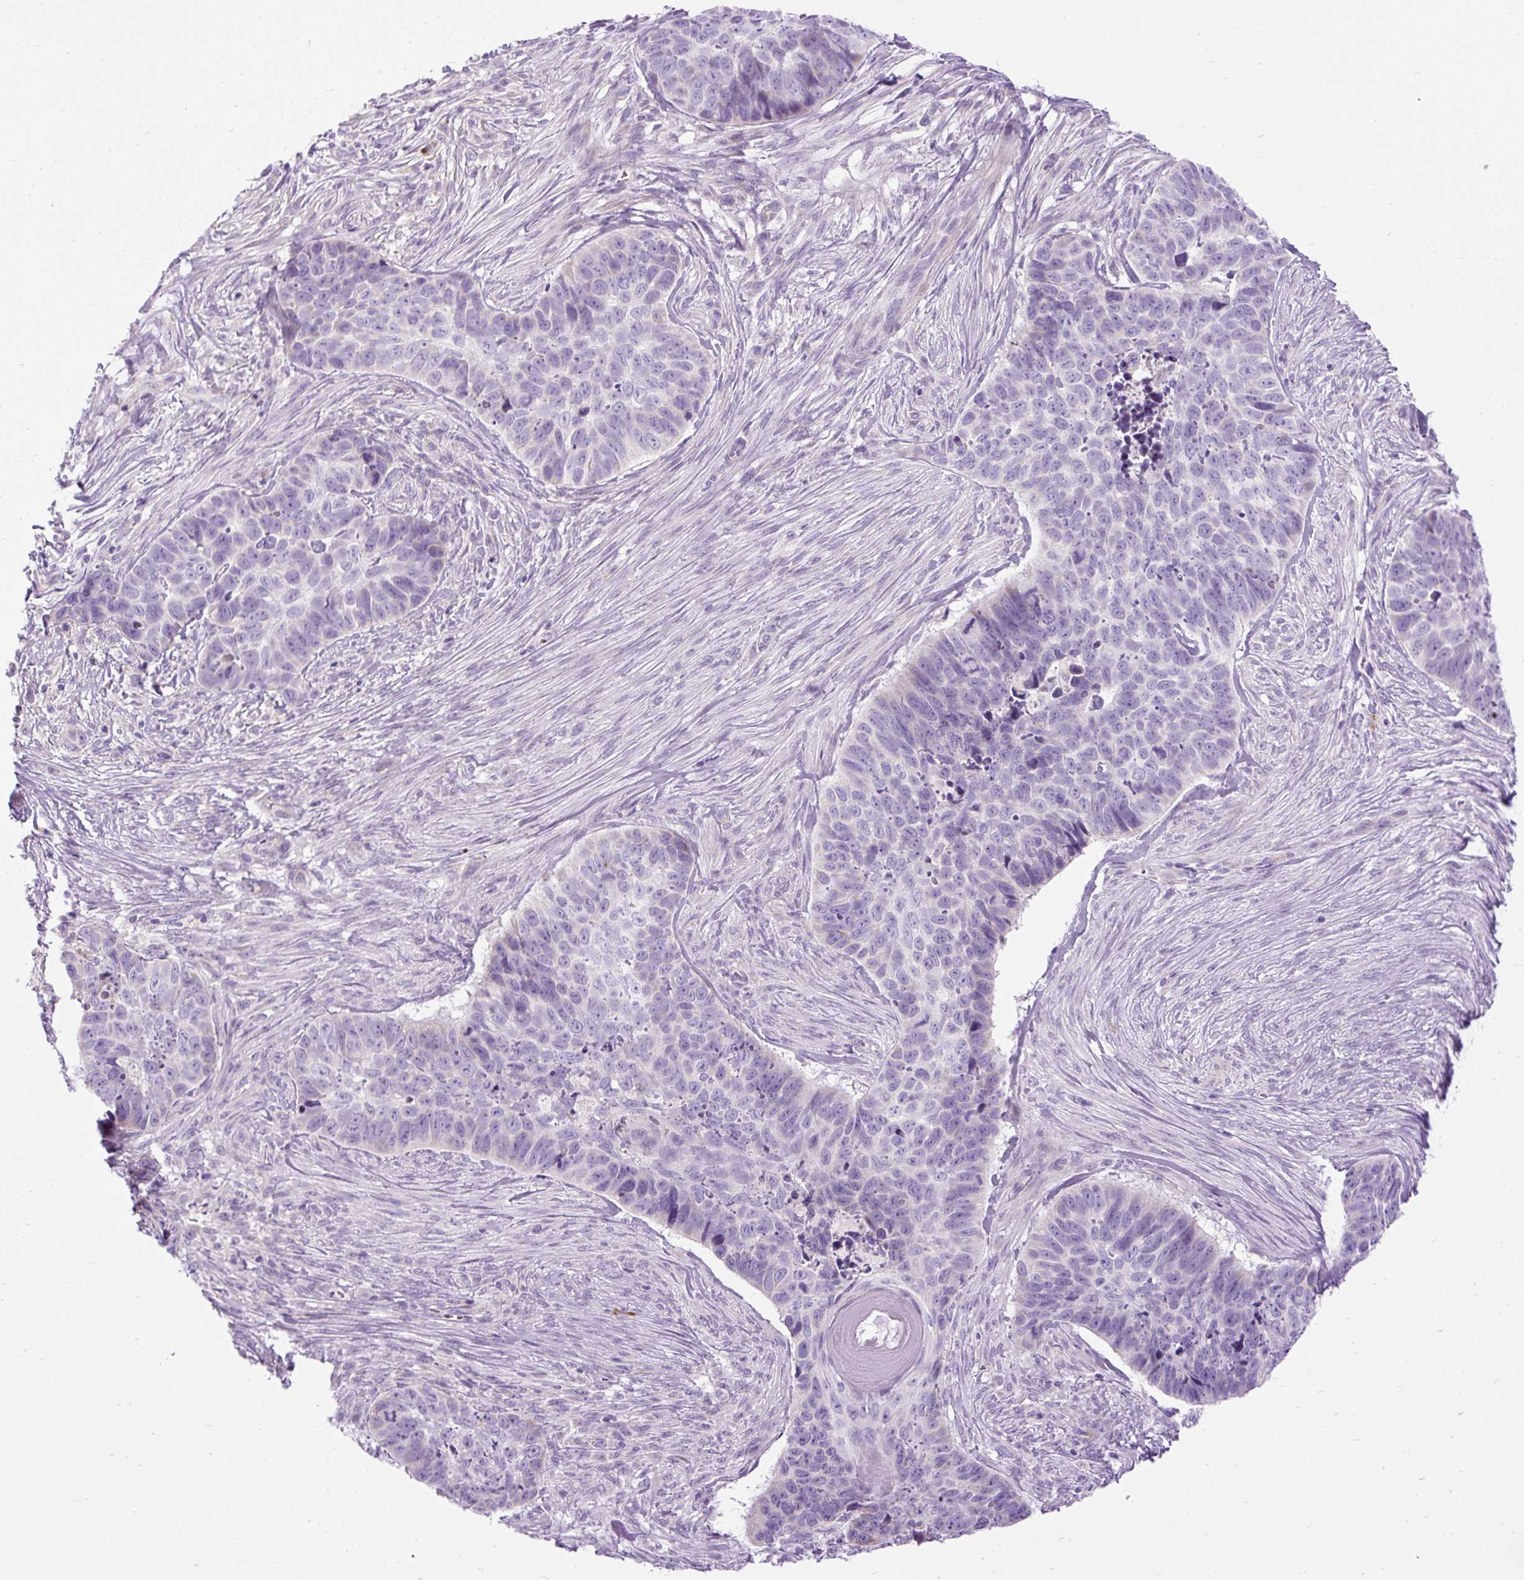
{"staining": {"intensity": "negative", "quantity": "none", "location": "none"}, "tissue": "skin cancer", "cell_type": "Tumor cells", "image_type": "cancer", "snomed": [{"axis": "morphology", "description": "Basal cell carcinoma"}, {"axis": "topography", "description": "Skin"}], "caption": "Tumor cells are negative for protein expression in human basal cell carcinoma (skin).", "gene": "SYBU", "patient": {"sex": "female", "age": 82}}